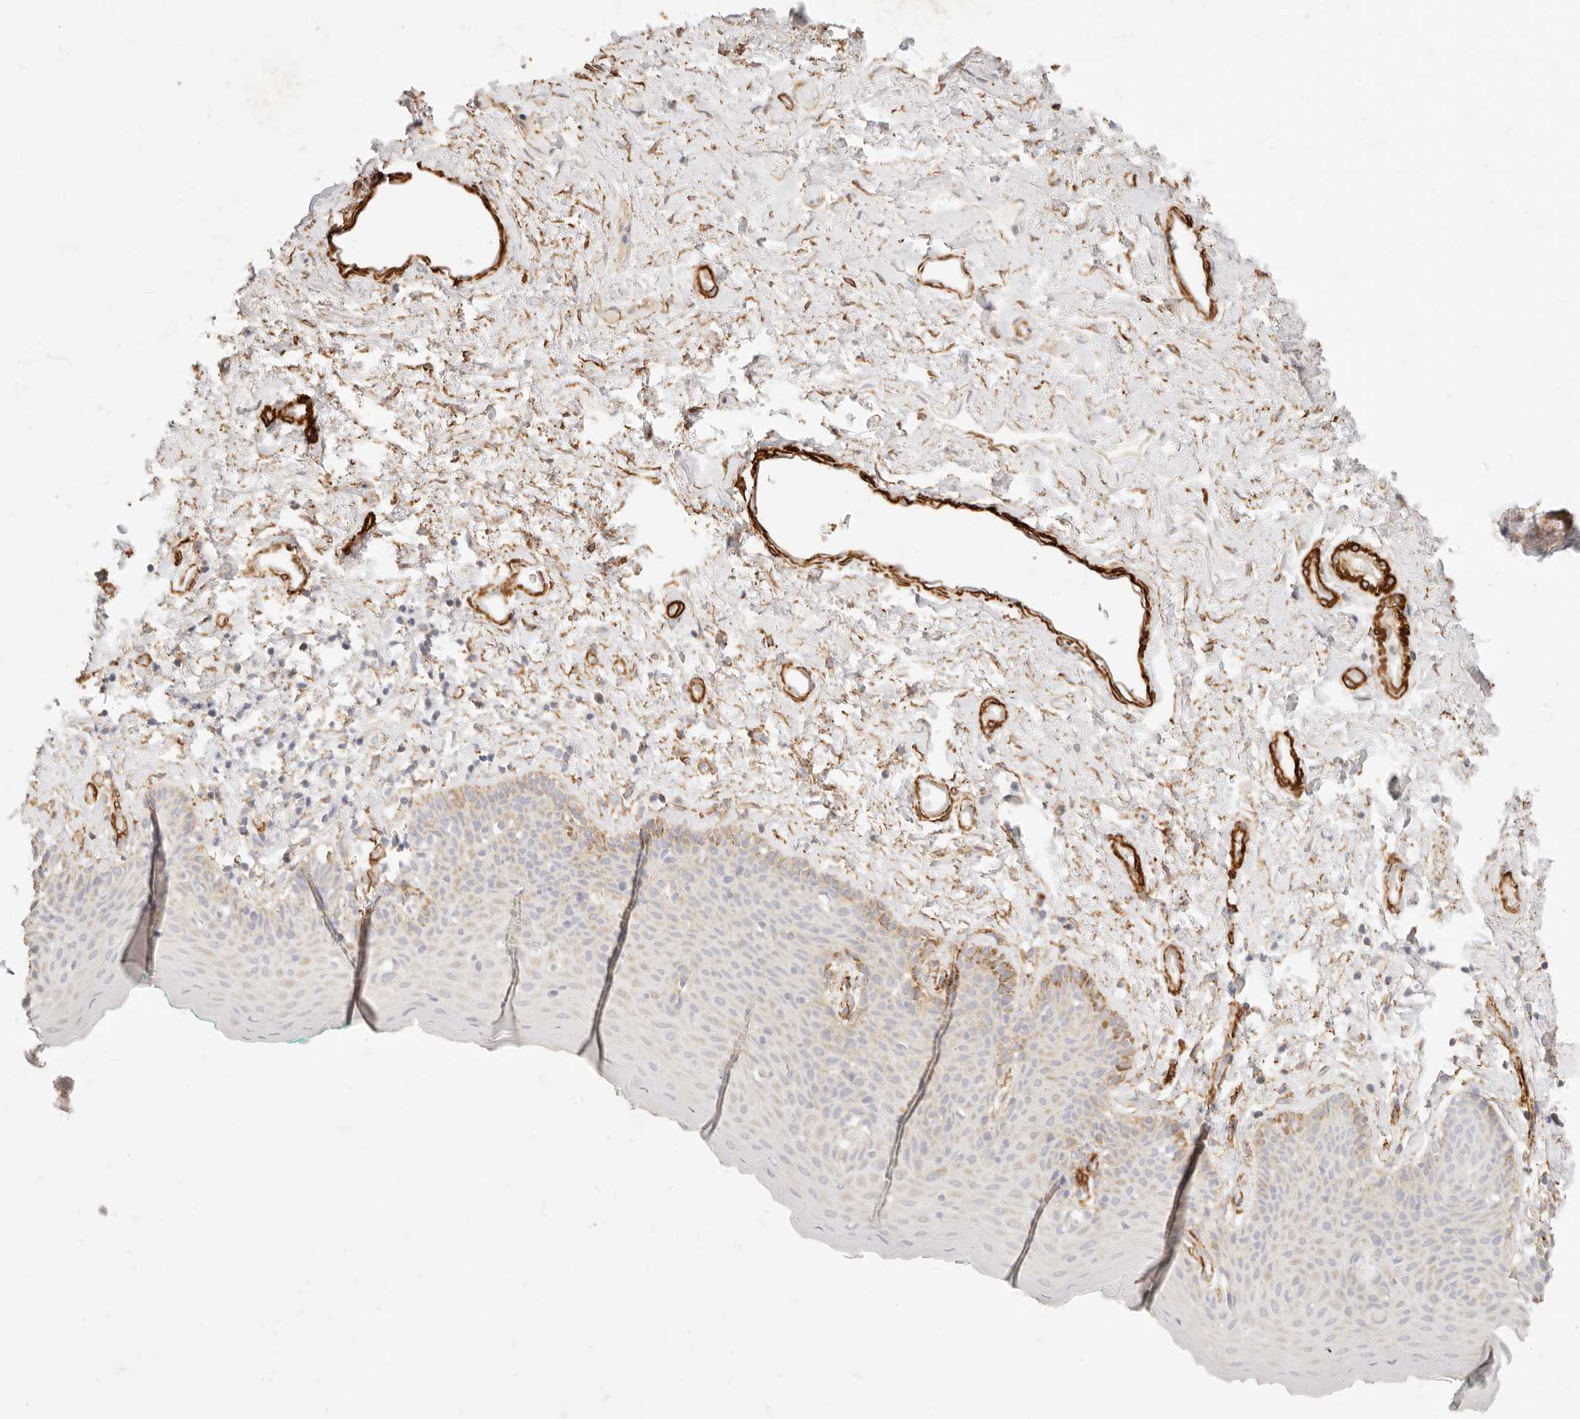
{"staining": {"intensity": "weak", "quantity": "<25%", "location": "cytoplasmic/membranous"}, "tissue": "skin", "cell_type": "Epidermal cells", "image_type": "normal", "snomed": [{"axis": "morphology", "description": "Normal tissue, NOS"}, {"axis": "topography", "description": "Vulva"}], "caption": "Epidermal cells show no significant positivity in unremarkable skin. (DAB (3,3'-diaminobenzidine) immunohistochemistry with hematoxylin counter stain).", "gene": "TMTC2", "patient": {"sex": "female", "age": 66}}